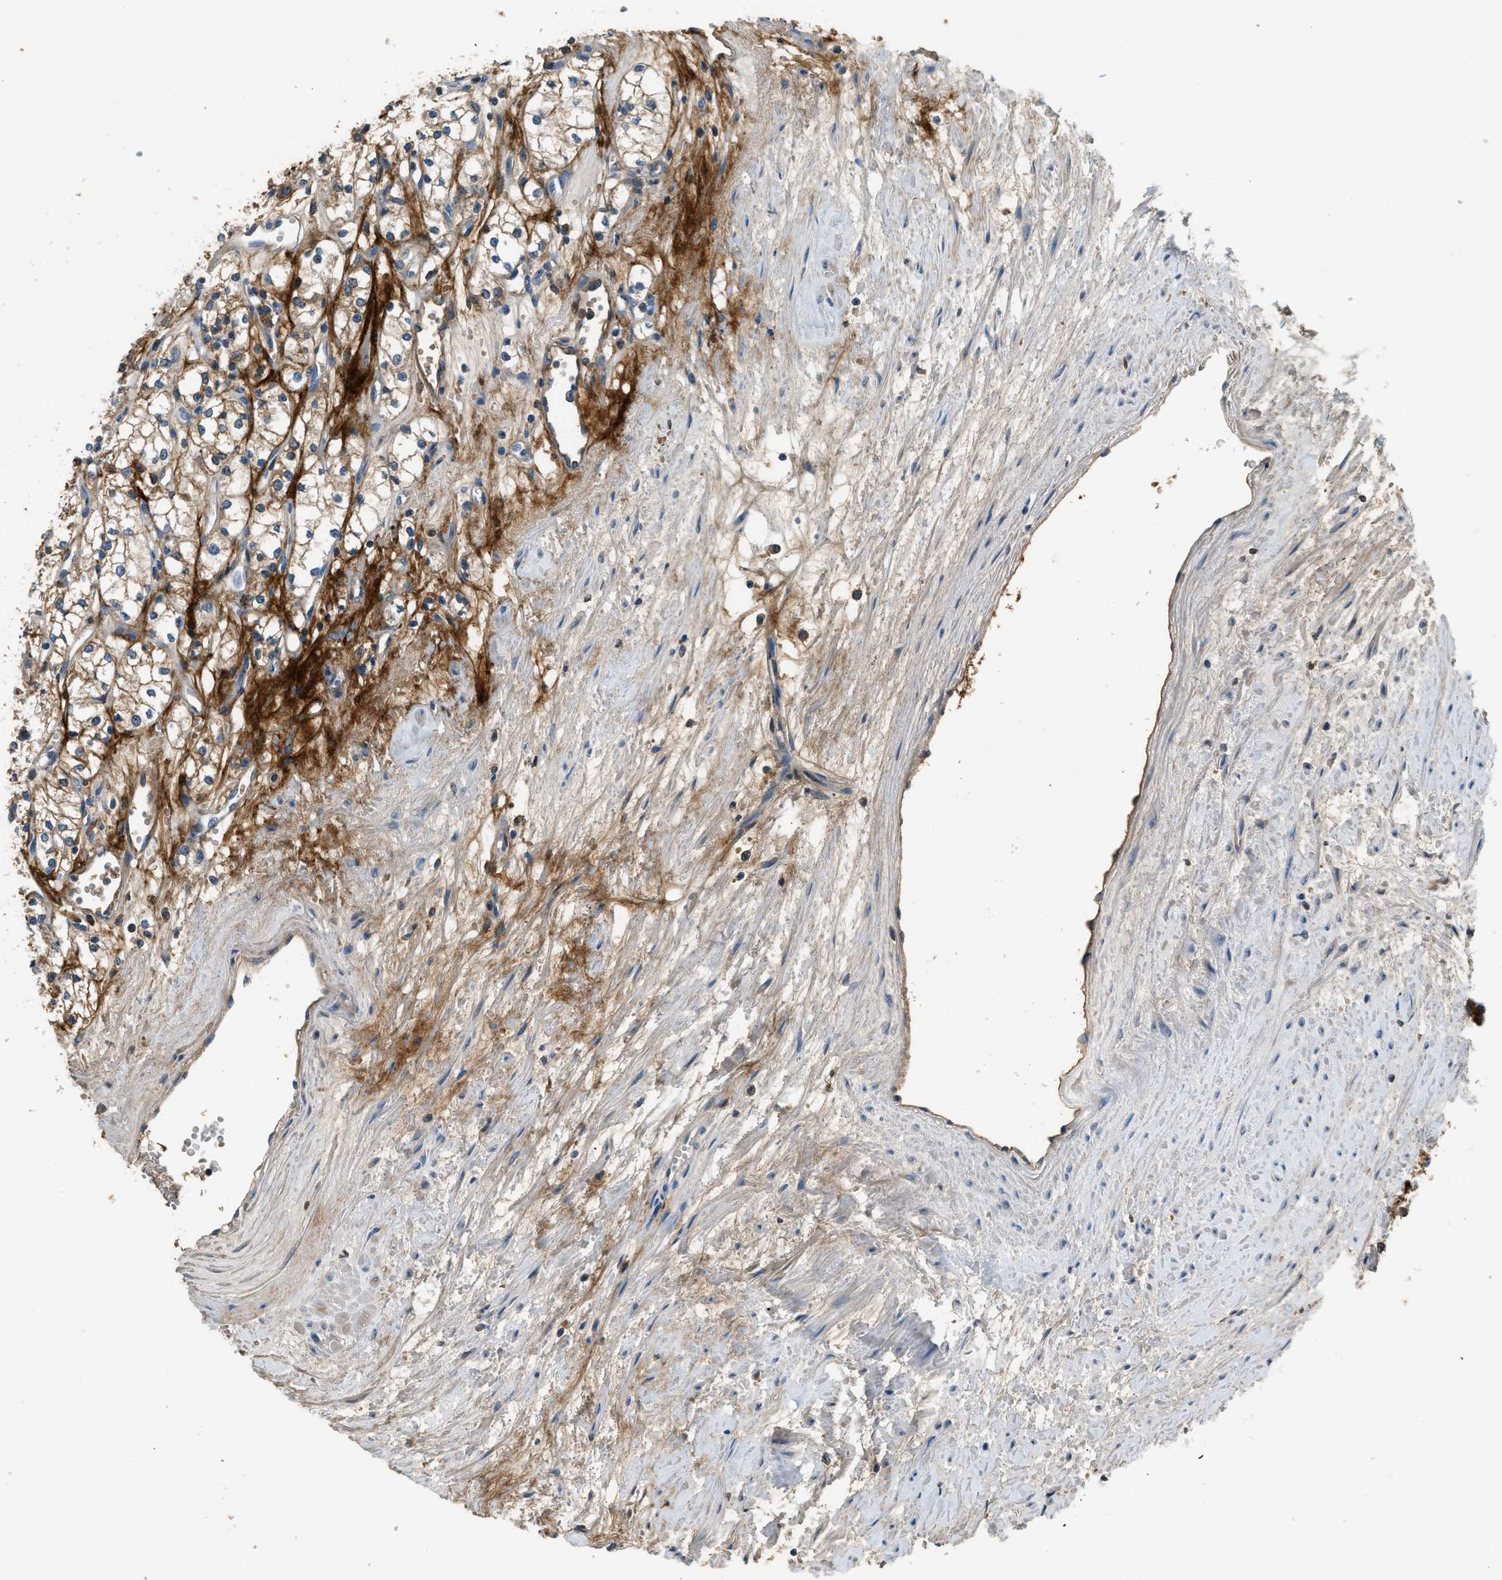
{"staining": {"intensity": "weak", "quantity": "25%-75%", "location": "cytoplasmic/membranous"}, "tissue": "renal cancer", "cell_type": "Tumor cells", "image_type": "cancer", "snomed": [{"axis": "morphology", "description": "Adenocarcinoma, NOS"}, {"axis": "topography", "description": "Kidney"}], "caption": "Immunohistochemistry (IHC) (DAB (3,3'-diaminobenzidine)) staining of human renal cancer (adenocarcinoma) exhibits weak cytoplasmic/membranous protein positivity in approximately 25%-75% of tumor cells.", "gene": "STC1", "patient": {"sex": "male", "age": 59}}